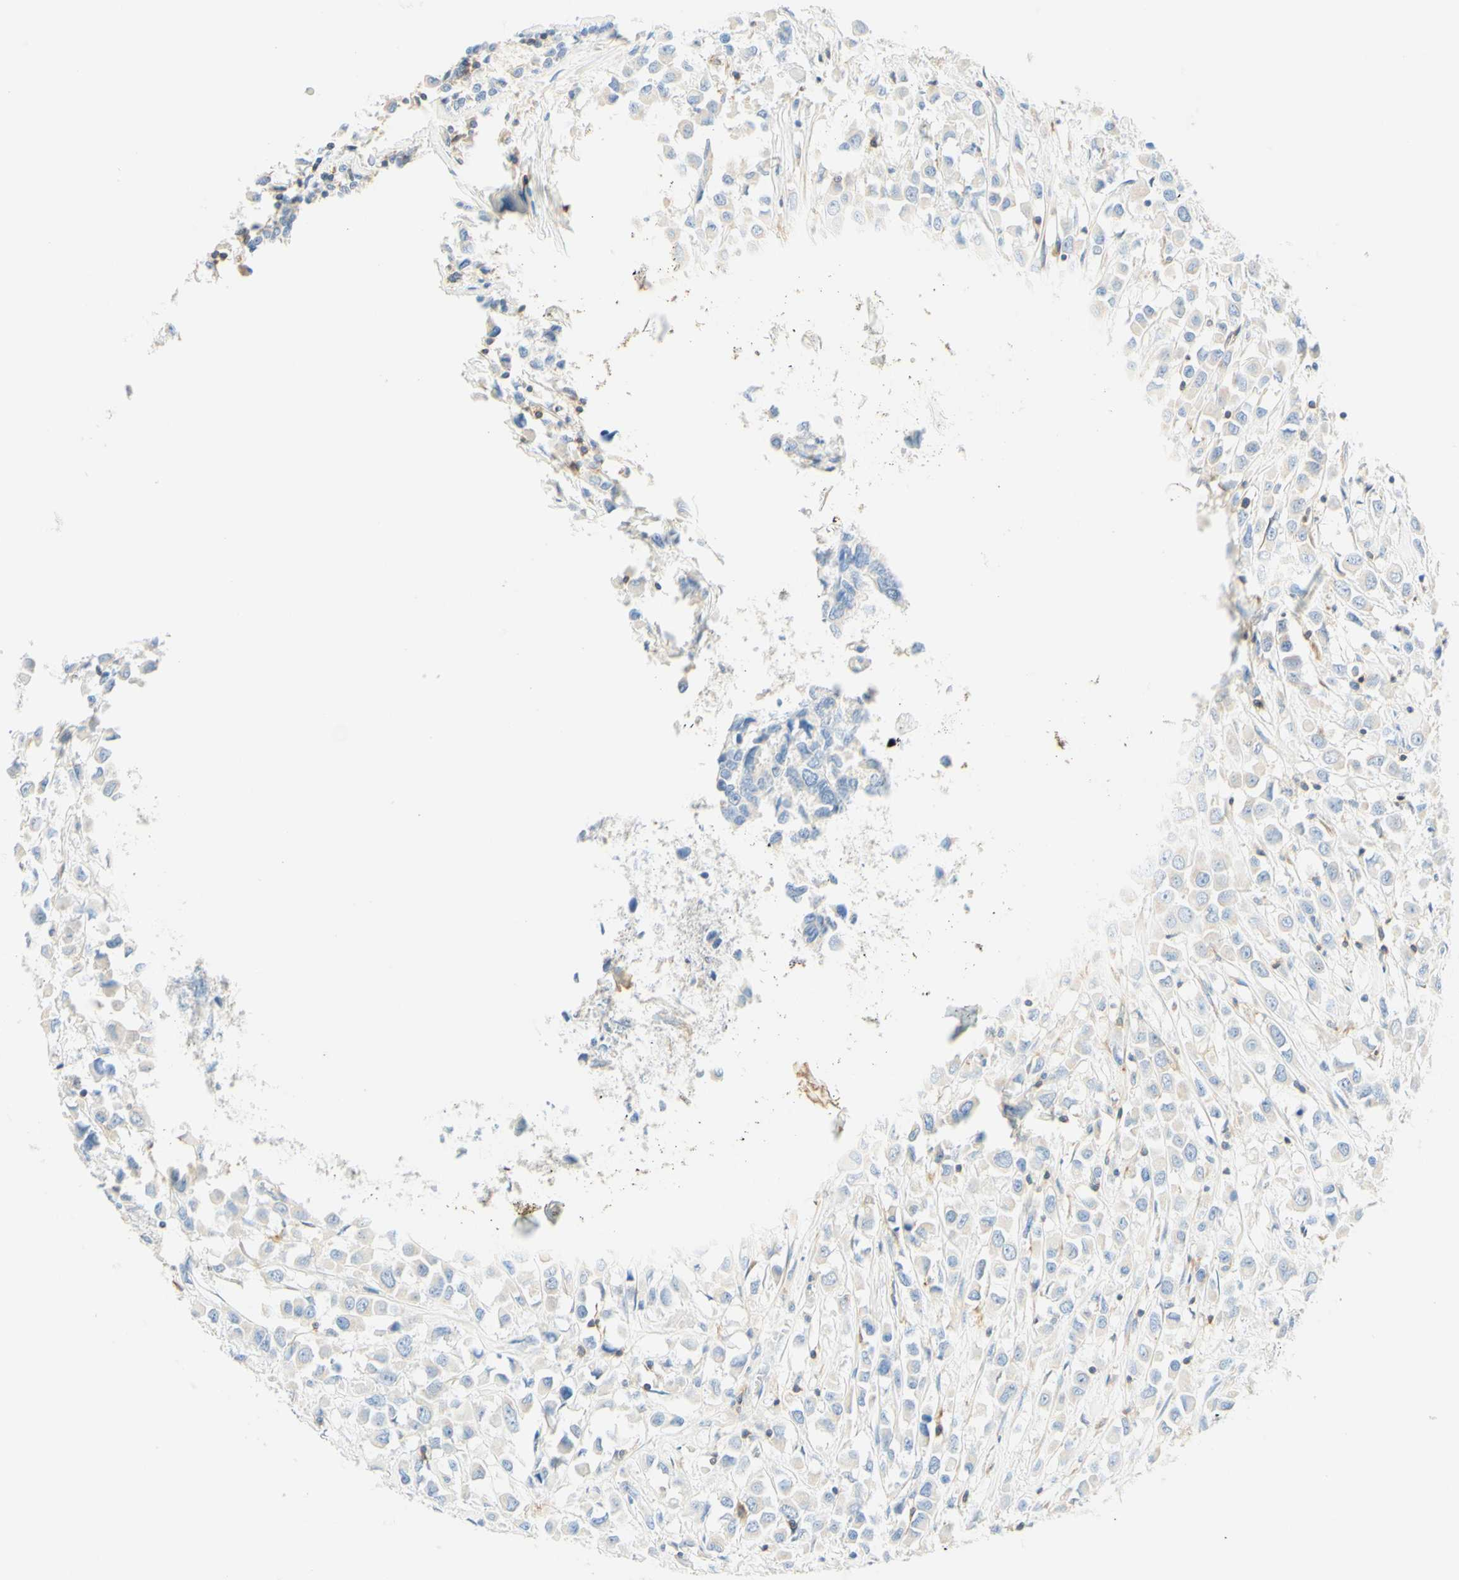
{"staining": {"intensity": "negative", "quantity": "none", "location": "none"}, "tissue": "breast cancer", "cell_type": "Tumor cells", "image_type": "cancer", "snomed": [{"axis": "morphology", "description": "Duct carcinoma"}, {"axis": "topography", "description": "Breast"}], "caption": "Protein analysis of invasive ductal carcinoma (breast) demonstrates no significant staining in tumor cells.", "gene": "LAT", "patient": {"sex": "female", "age": 61}}